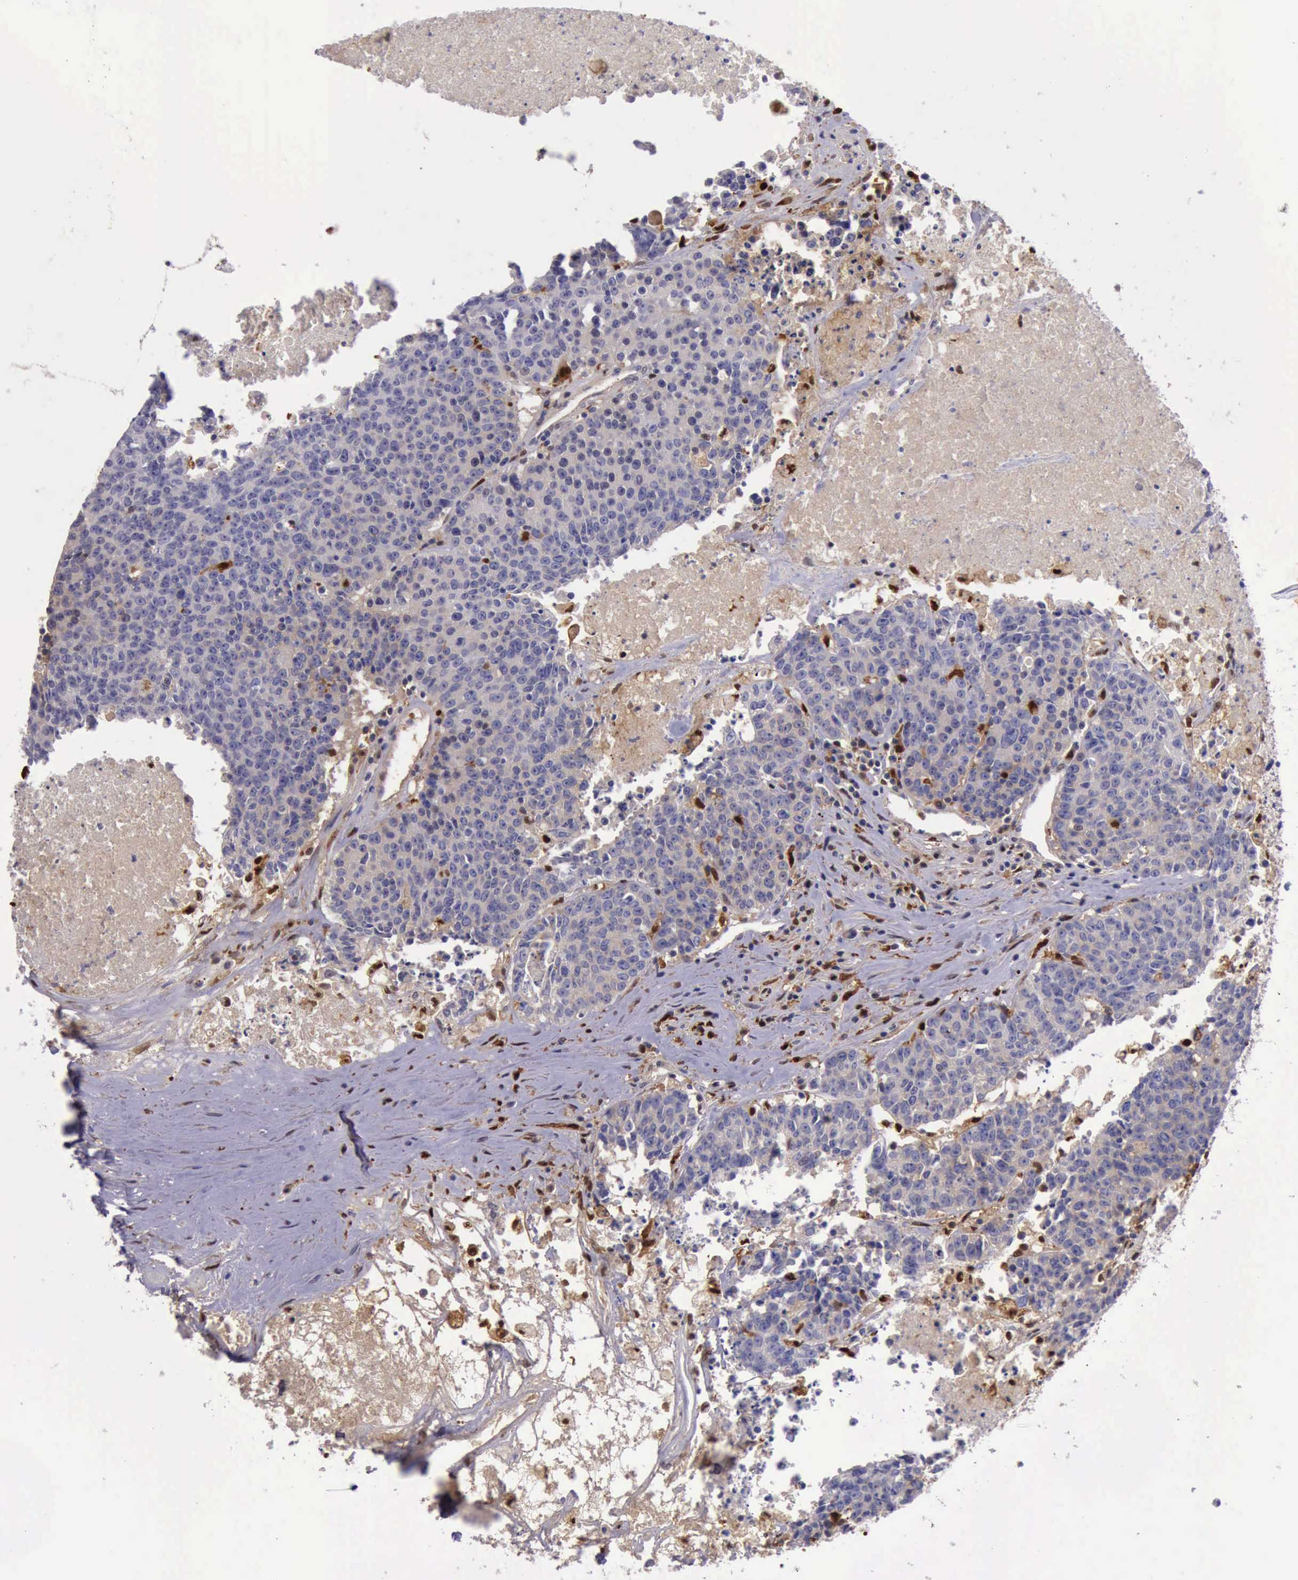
{"staining": {"intensity": "moderate", "quantity": "<25%", "location": "cytoplasmic/membranous,nuclear"}, "tissue": "colorectal cancer", "cell_type": "Tumor cells", "image_type": "cancer", "snomed": [{"axis": "morphology", "description": "Adenocarcinoma, NOS"}, {"axis": "topography", "description": "Colon"}], "caption": "Colorectal cancer was stained to show a protein in brown. There is low levels of moderate cytoplasmic/membranous and nuclear expression in about <25% of tumor cells. (DAB (3,3'-diaminobenzidine) IHC, brown staining for protein, blue staining for nuclei).", "gene": "TYMP", "patient": {"sex": "female", "age": 53}}